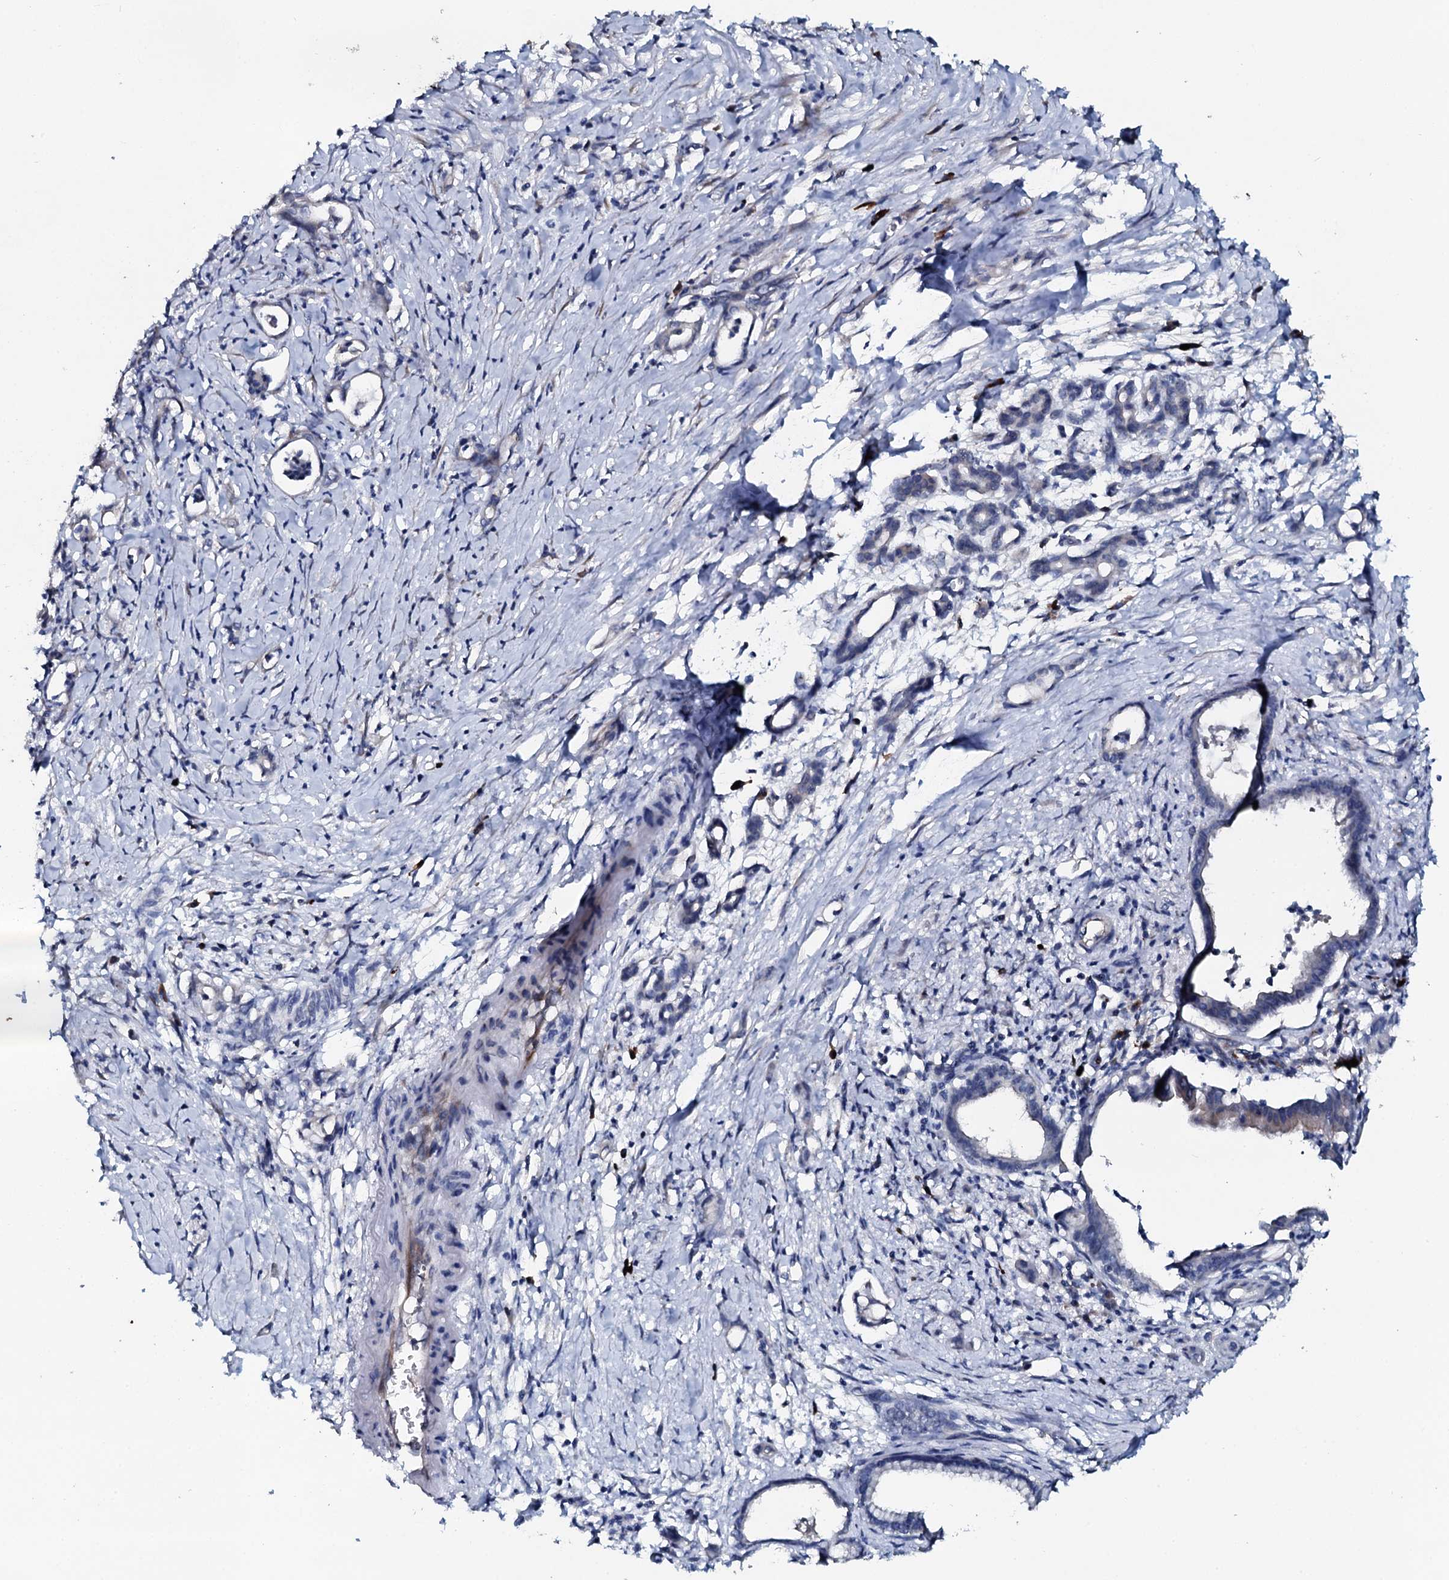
{"staining": {"intensity": "negative", "quantity": "none", "location": "none"}, "tissue": "pancreatic cancer", "cell_type": "Tumor cells", "image_type": "cancer", "snomed": [{"axis": "morphology", "description": "Adenocarcinoma, NOS"}, {"axis": "topography", "description": "Pancreas"}], "caption": "Tumor cells show no significant protein positivity in pancreatic cancer (adenocarcinoma).", "gene": "IL12B", "patient": {"sex": "female", "age": 55}}